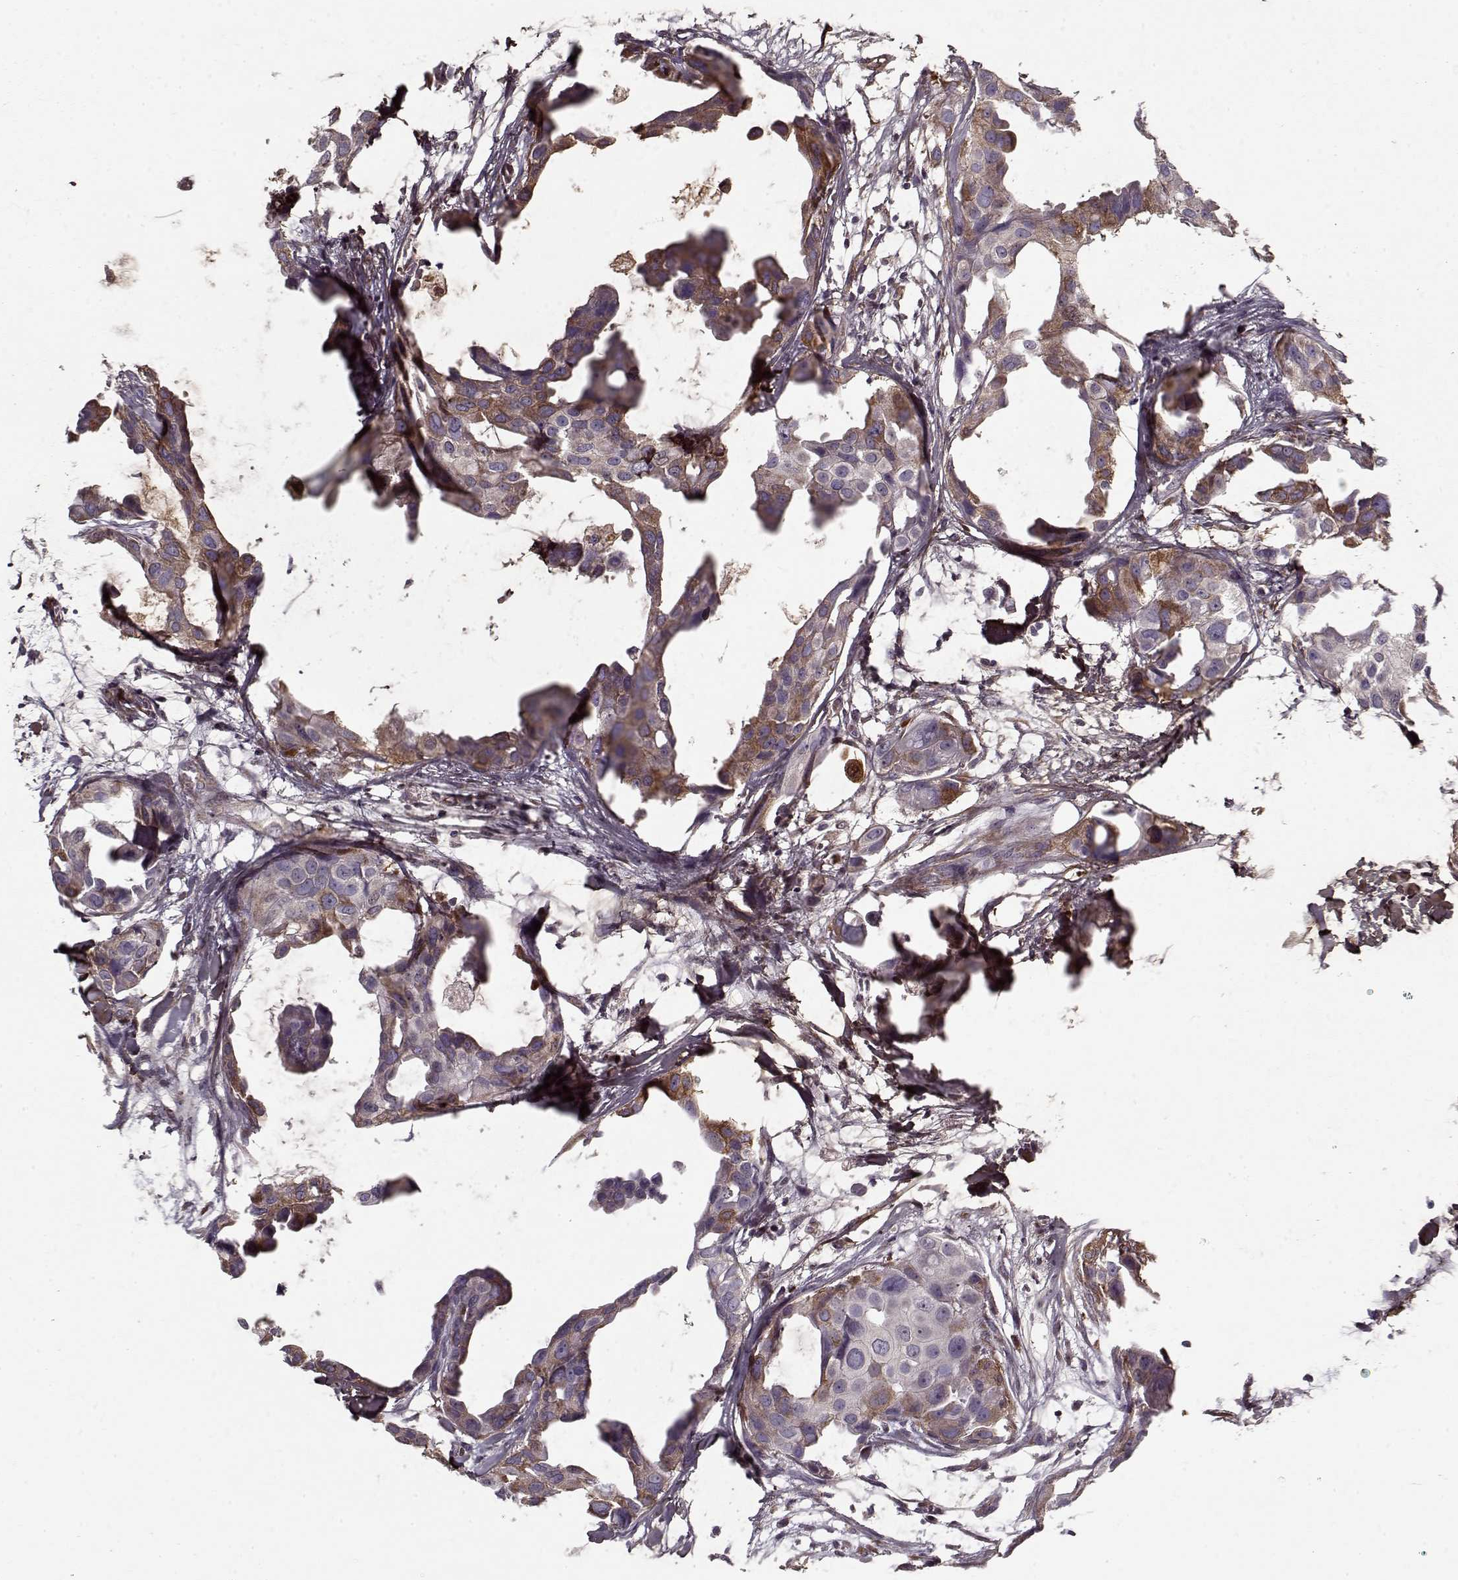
{"staining": {"intensity": "moderate", "quantity": "<25%", "location": "cytoplasmic/membranous"}, "tissue": "breast cancer", "cell_type": "Tumor cells", "image_type": "cancer", "snomed": [{"axis": "morphology", "description": "Duct carcinoma"}, {"axis": "topography", "description": "Breast"}], "caption": "Human breast infiltrating ductal carcinoma stained with a protein marker displays moderate staining in tumor cells.", "gene": "LUM", "patient": {"sex": "female", "age": 38}}